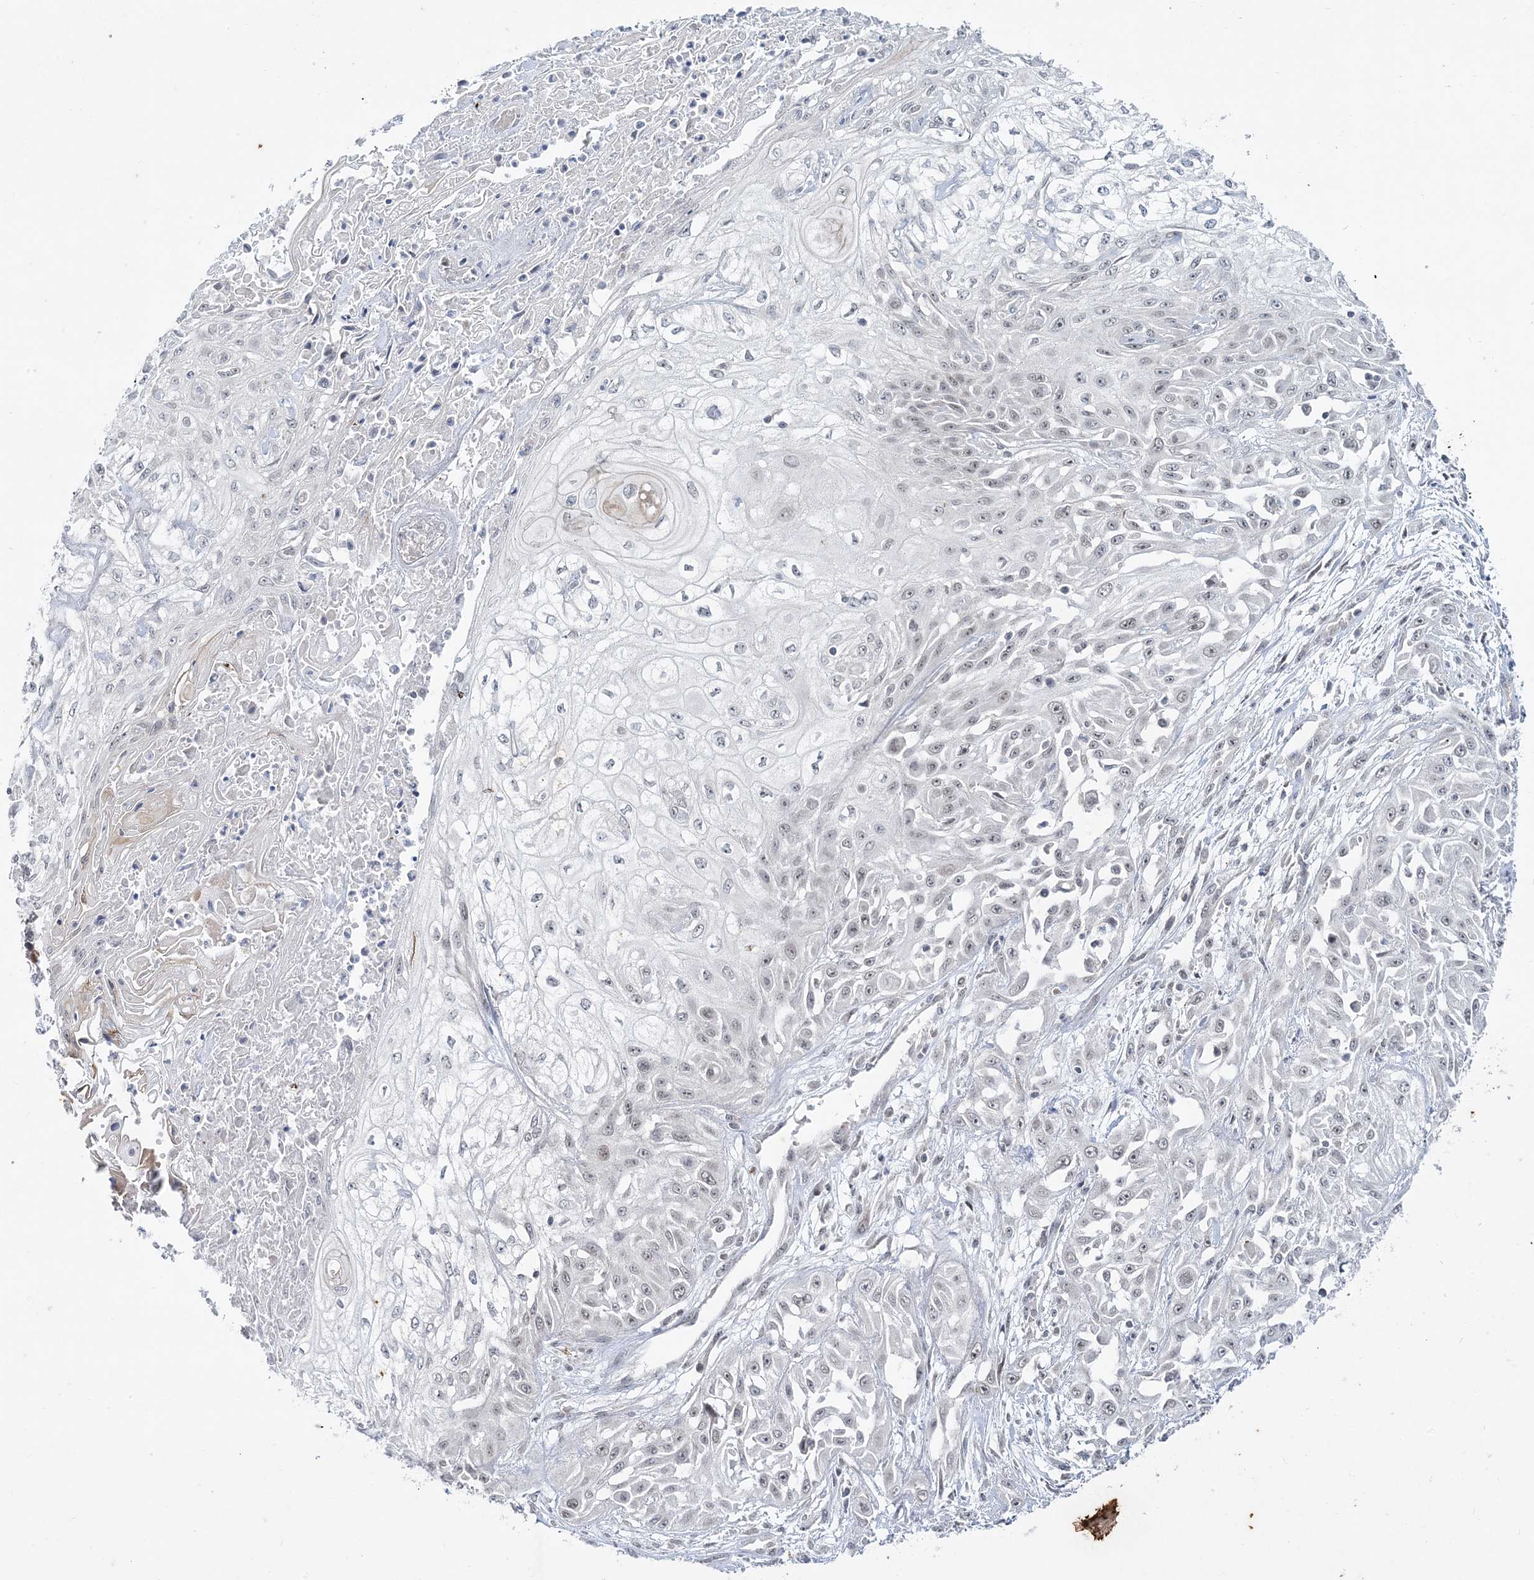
{"staining": {"intensity": "negative", "quantity": "none", "location": "none"}, "tissue": "skin cancer", "cell_type": "Tumor cells", "image_type": "cancer", "snomed": [{"axis": "morphology", "description": "Squamous cell carcinoma, NOS"}, {"axis": "morphology", "description": "Squamous cell carcinoma, metastatic, NOS"}, {"axis": "topography", "description": "Skin"}, {"axis": "topography", "description": "Lymph node"}], "caption": "A micrograph of human skin metastatic squamous cell carcinoma is negative for staining in tumor cells. (DAB (3,3'-diaminobenzidine) immunohistochemistry with hematoxylin counter stain).", "gene": "LEXM", "patient": {"sex": "male", "age": 75}}